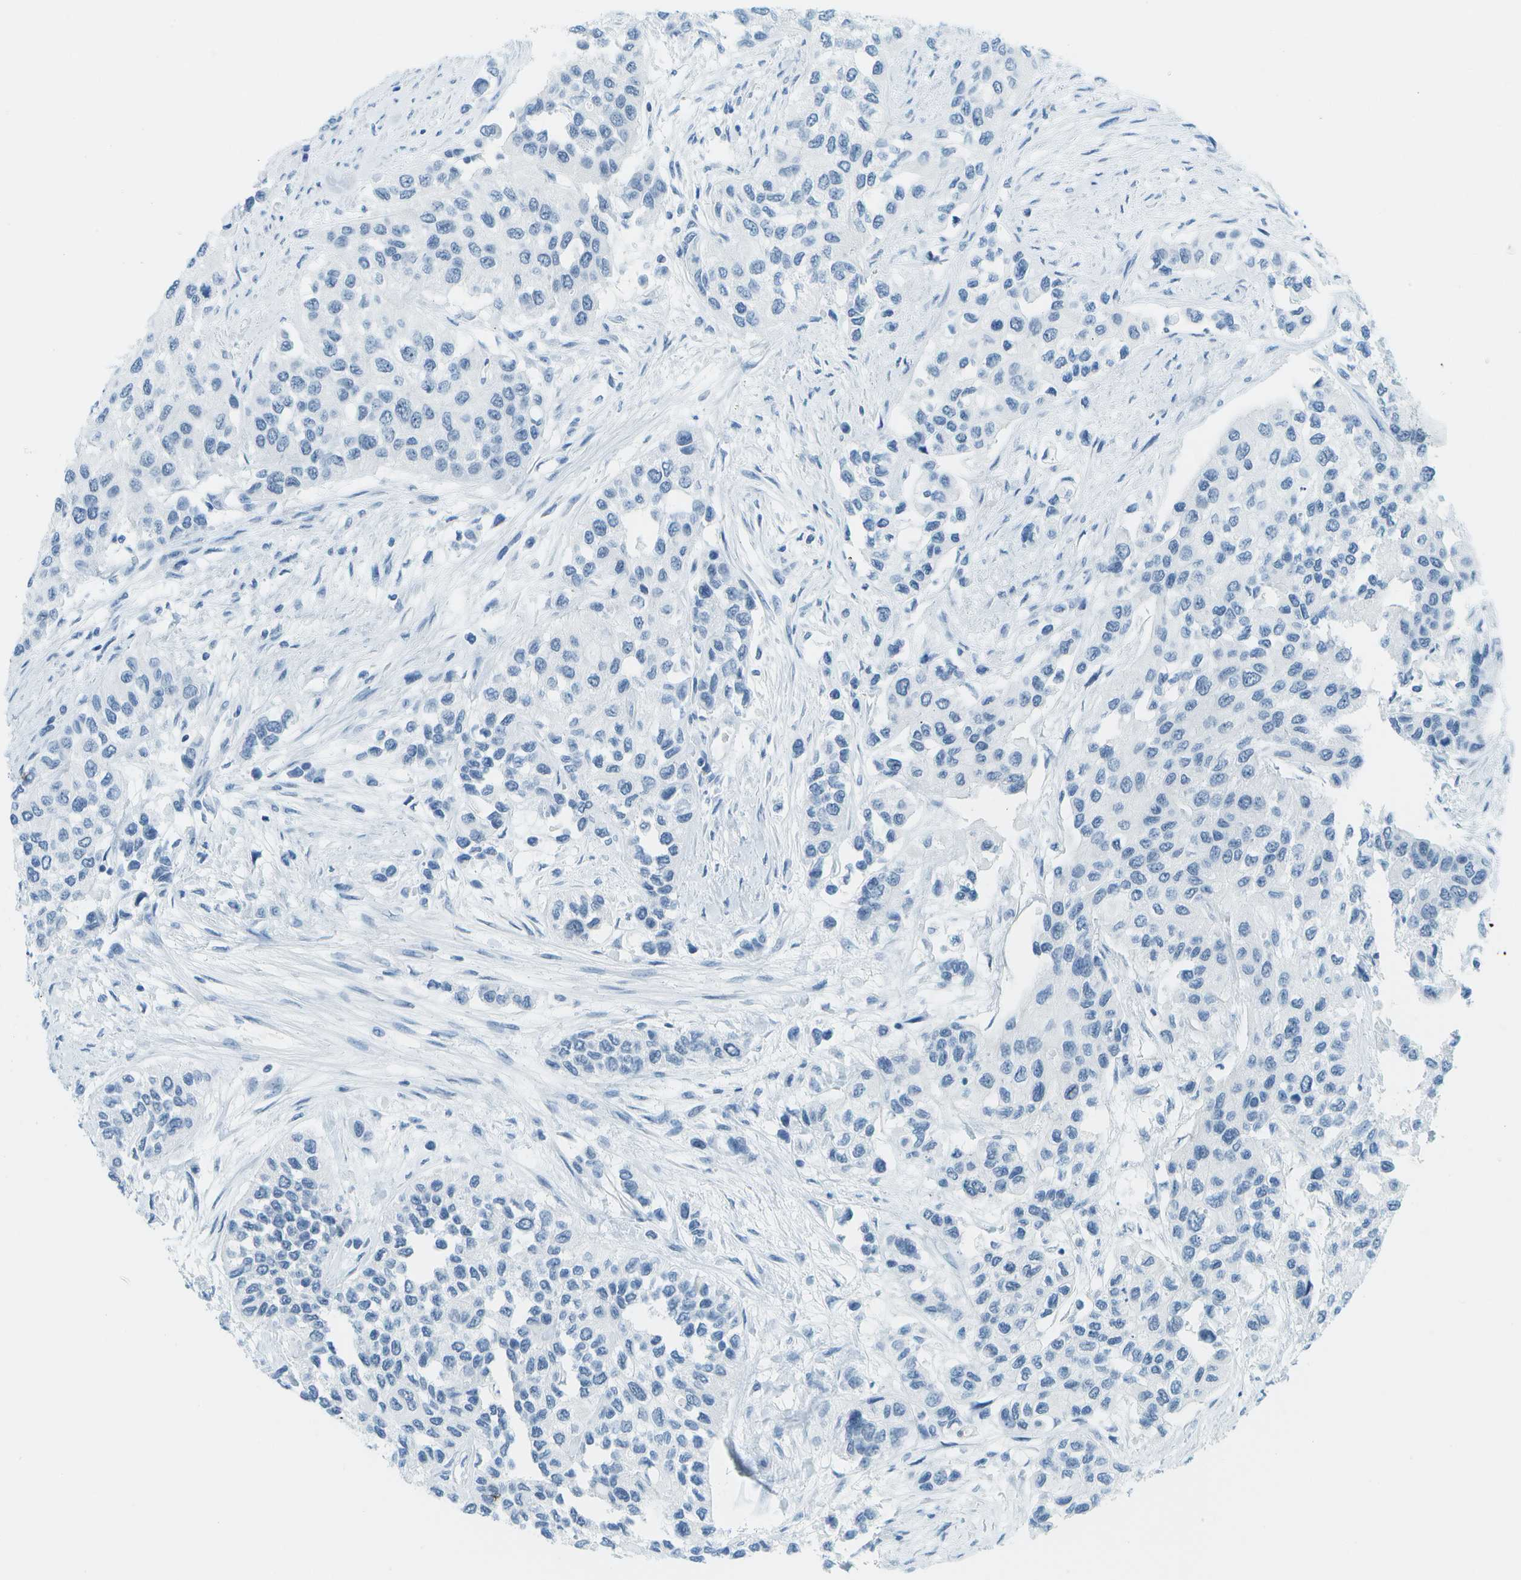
{"staining": {"intensity": "negative", "quantity": "none", "location": "none"}, "tissue": "urothelial cancer", "cell_type": "Tumor cells", "image_type": "cancer", "snomed": [{"axis": "morphology", "description": "Urothelial carcinoma, High grade"}, {"axis": "topography", "description": "Urinary bladder"}], "caption": "Histopathology image shows no protein expression in tumor cells of high-grade urothelial carcinoma tissue.", "gene": "NEK11", "patient": {"sex": "female", "age": 56}}